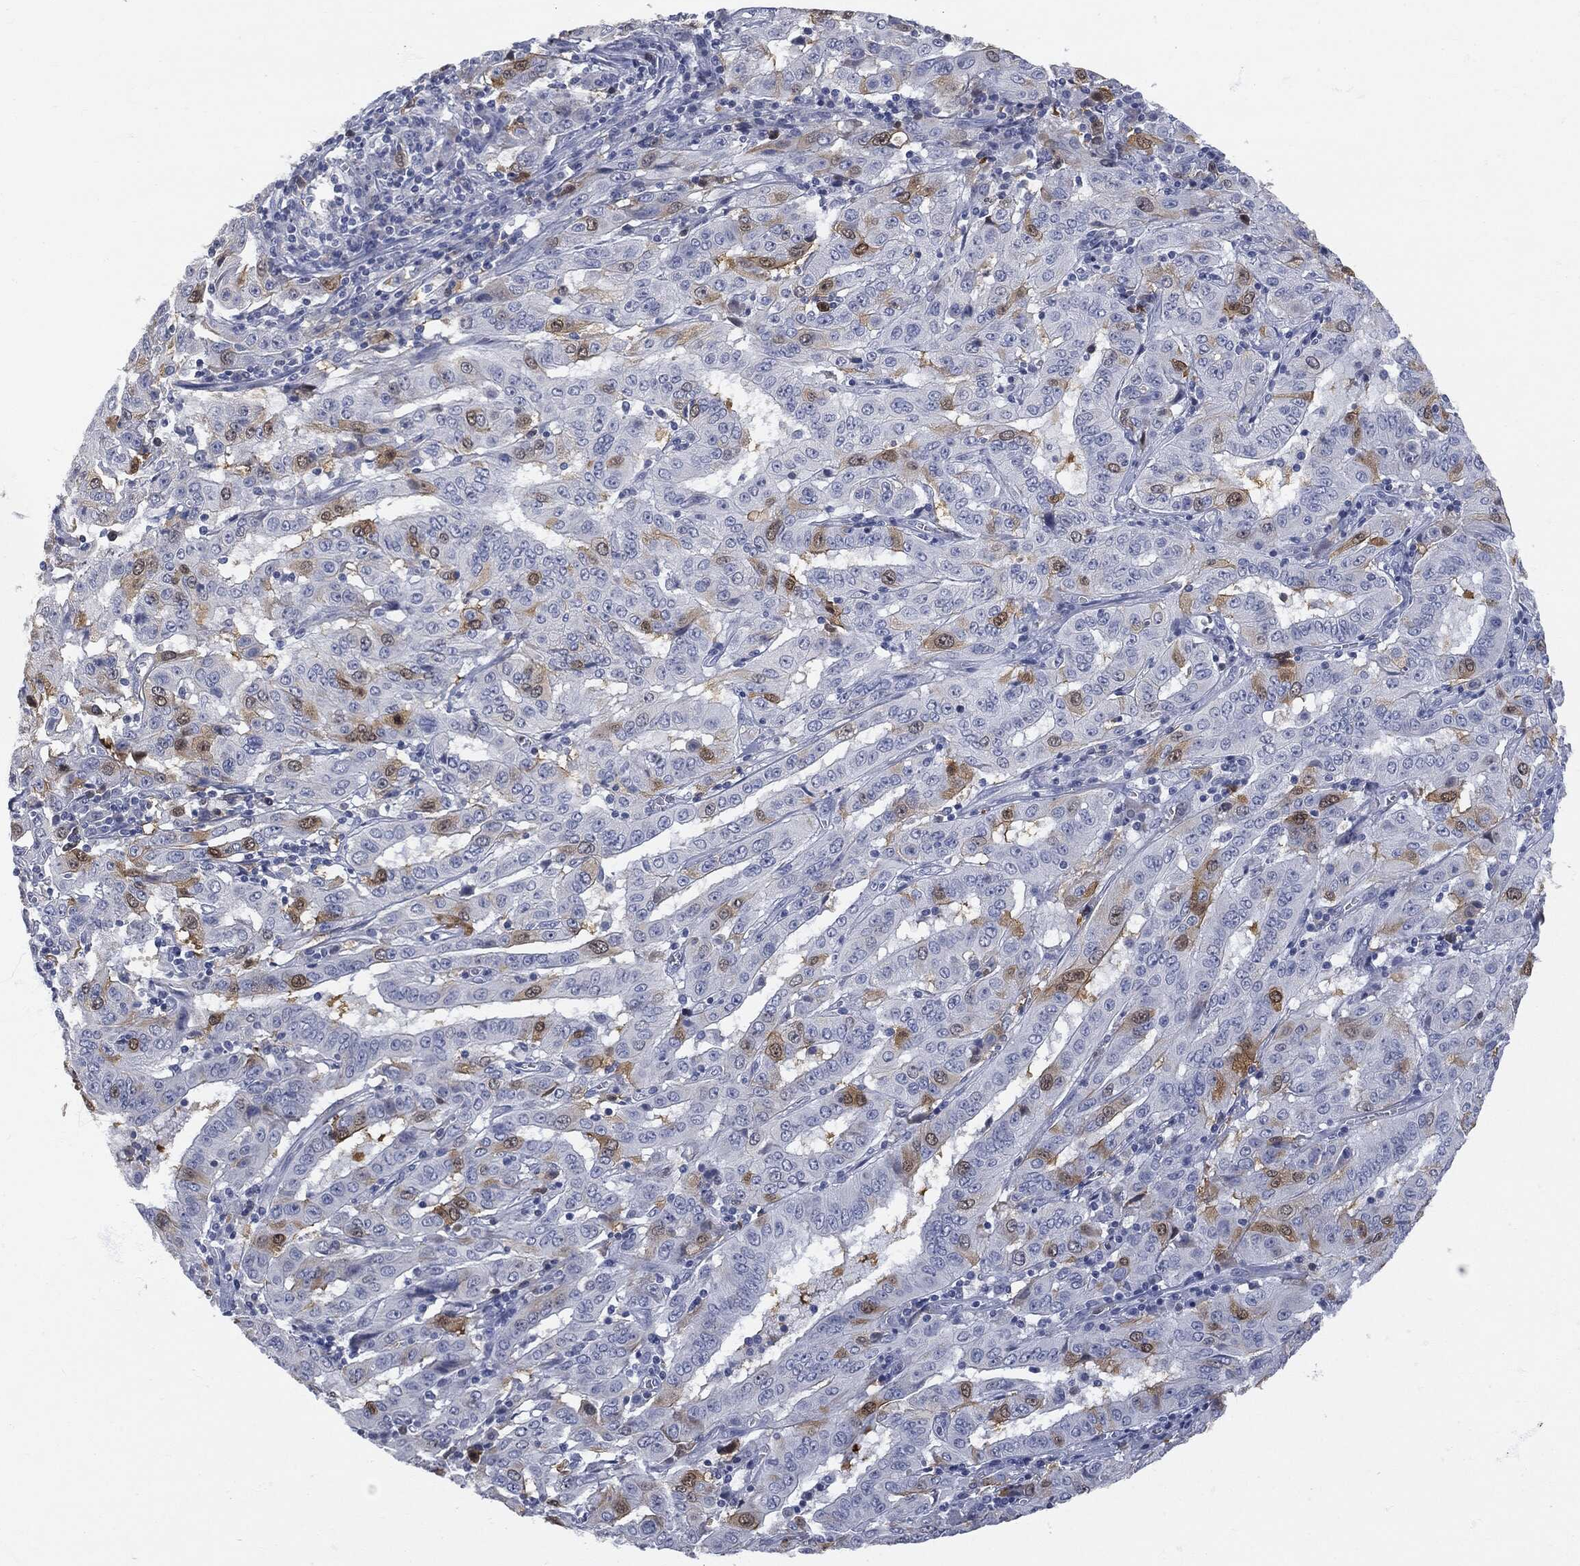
{"staining": {"intensity": "moderate", "quantity": "<25%", "location": "cytoplasmic/membranous"}, "tissue": "pancreatic cancer", "cell_type": "Tumor cells", "image_type": "cancer", "snomed": [{"axis": "morphology", "description": "Adenocarcinoma, NOS"}, {"axis": "topography", "description": "Pancreas"}], "caption": "DAB (3,3'-diaminobenzidine) immunohistochemical staining of pancreatic cancer (adenocarcinoma) exhibits moderate cytoplasmic/membranous protein staining in about <25% of tumor cells. (Brightfield microscopy of DAB IHC at high magnification).", "gene": "UBE2C", "patient": {"sex": "male", "age": 63}}